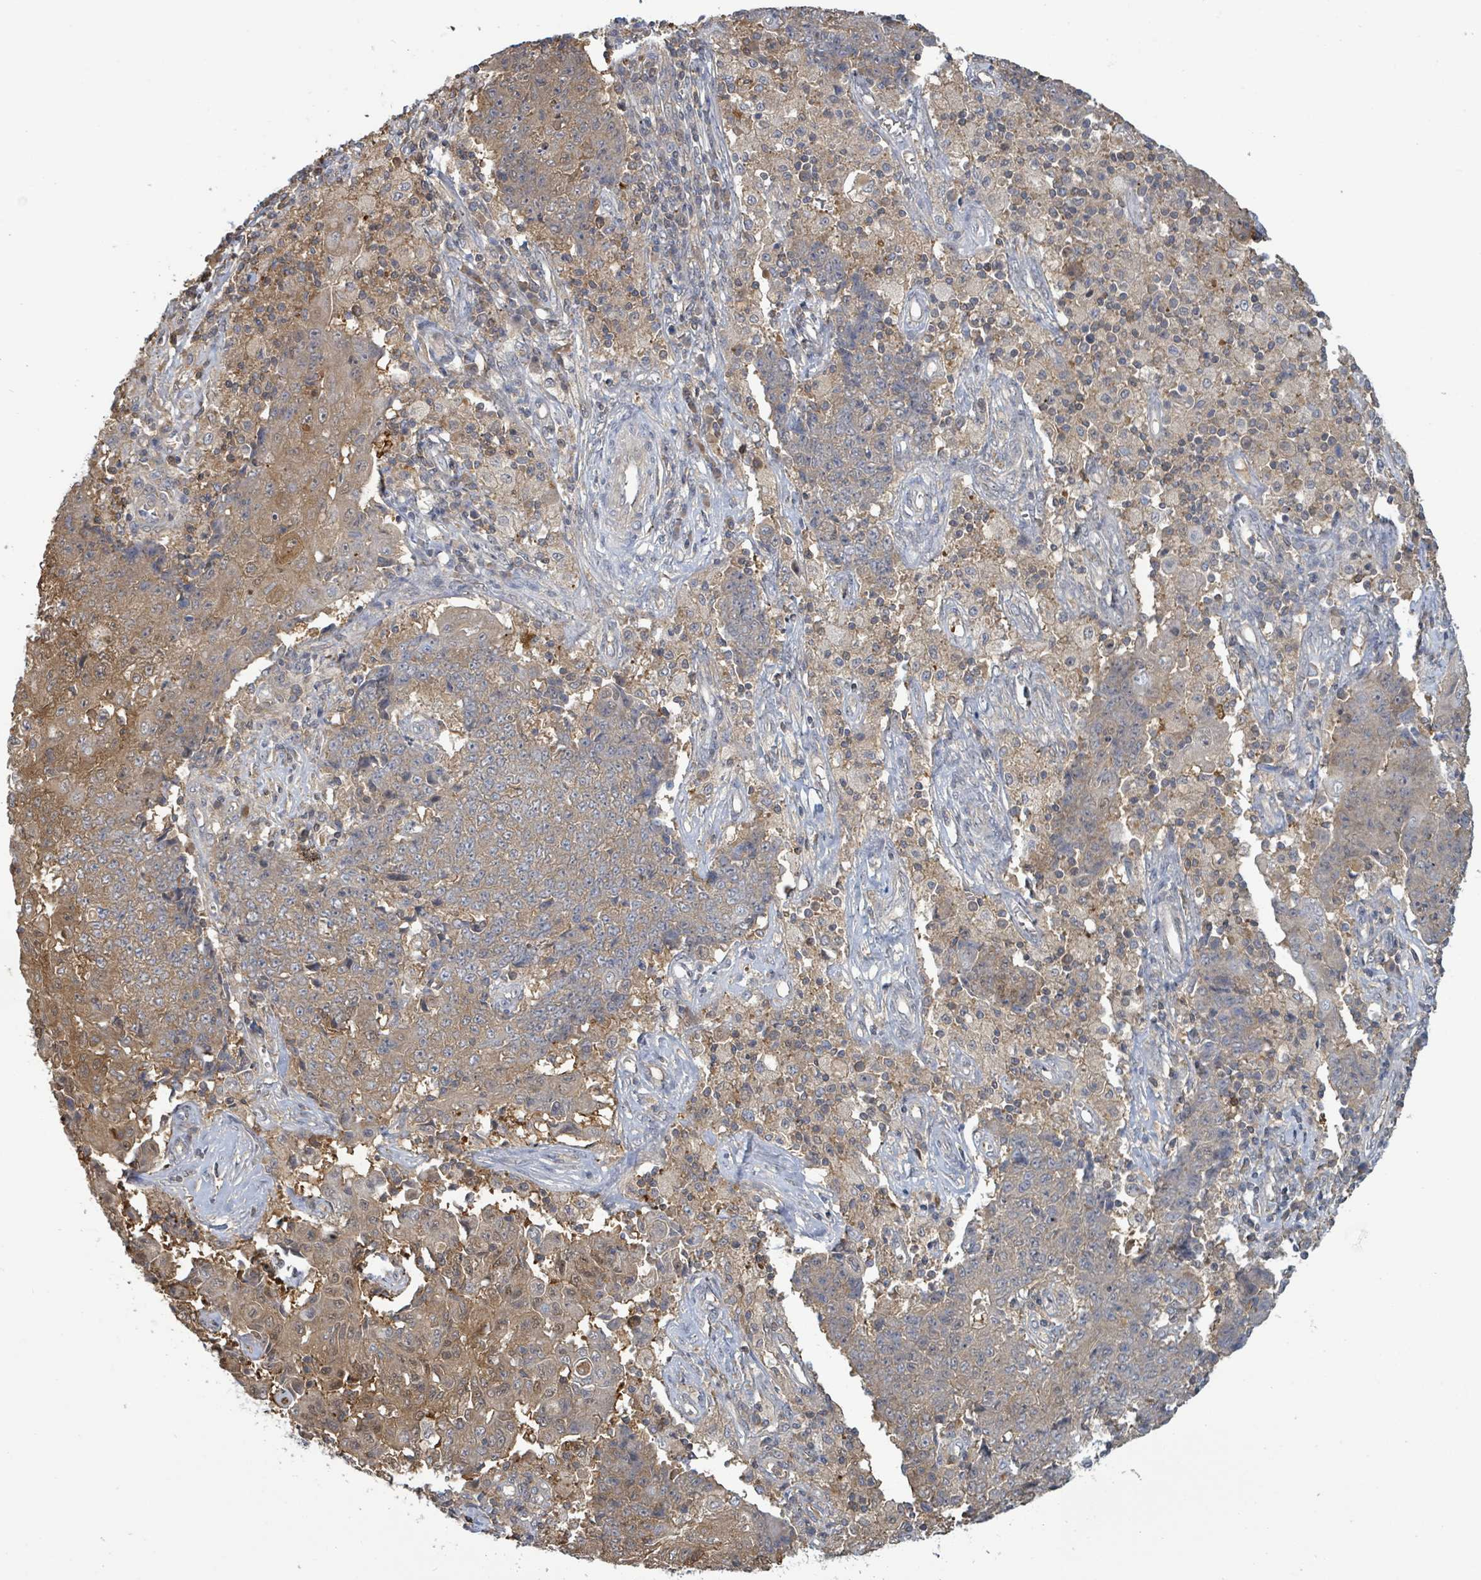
{"staining": {"intensity": "weak", "quantity": "25%-75%", "location": "cytoplasmic/membranous"}, "tissue": "ovarian cancer", "cell_type": "Tumor cells", "image_type": "cancer", "snomed": [{"axis": "morphology", "description": "Carcinoma, endometroid"}, {"axis": "topography", "description": "Ovary"}], "caption": "A brown stain shows weak cytoplasmic/membranous staining of a protein in ovarian endometroid carcinoma tumor cells.", "gene": "PGAM1", "patient": {"sex": "female", "age": 42}}